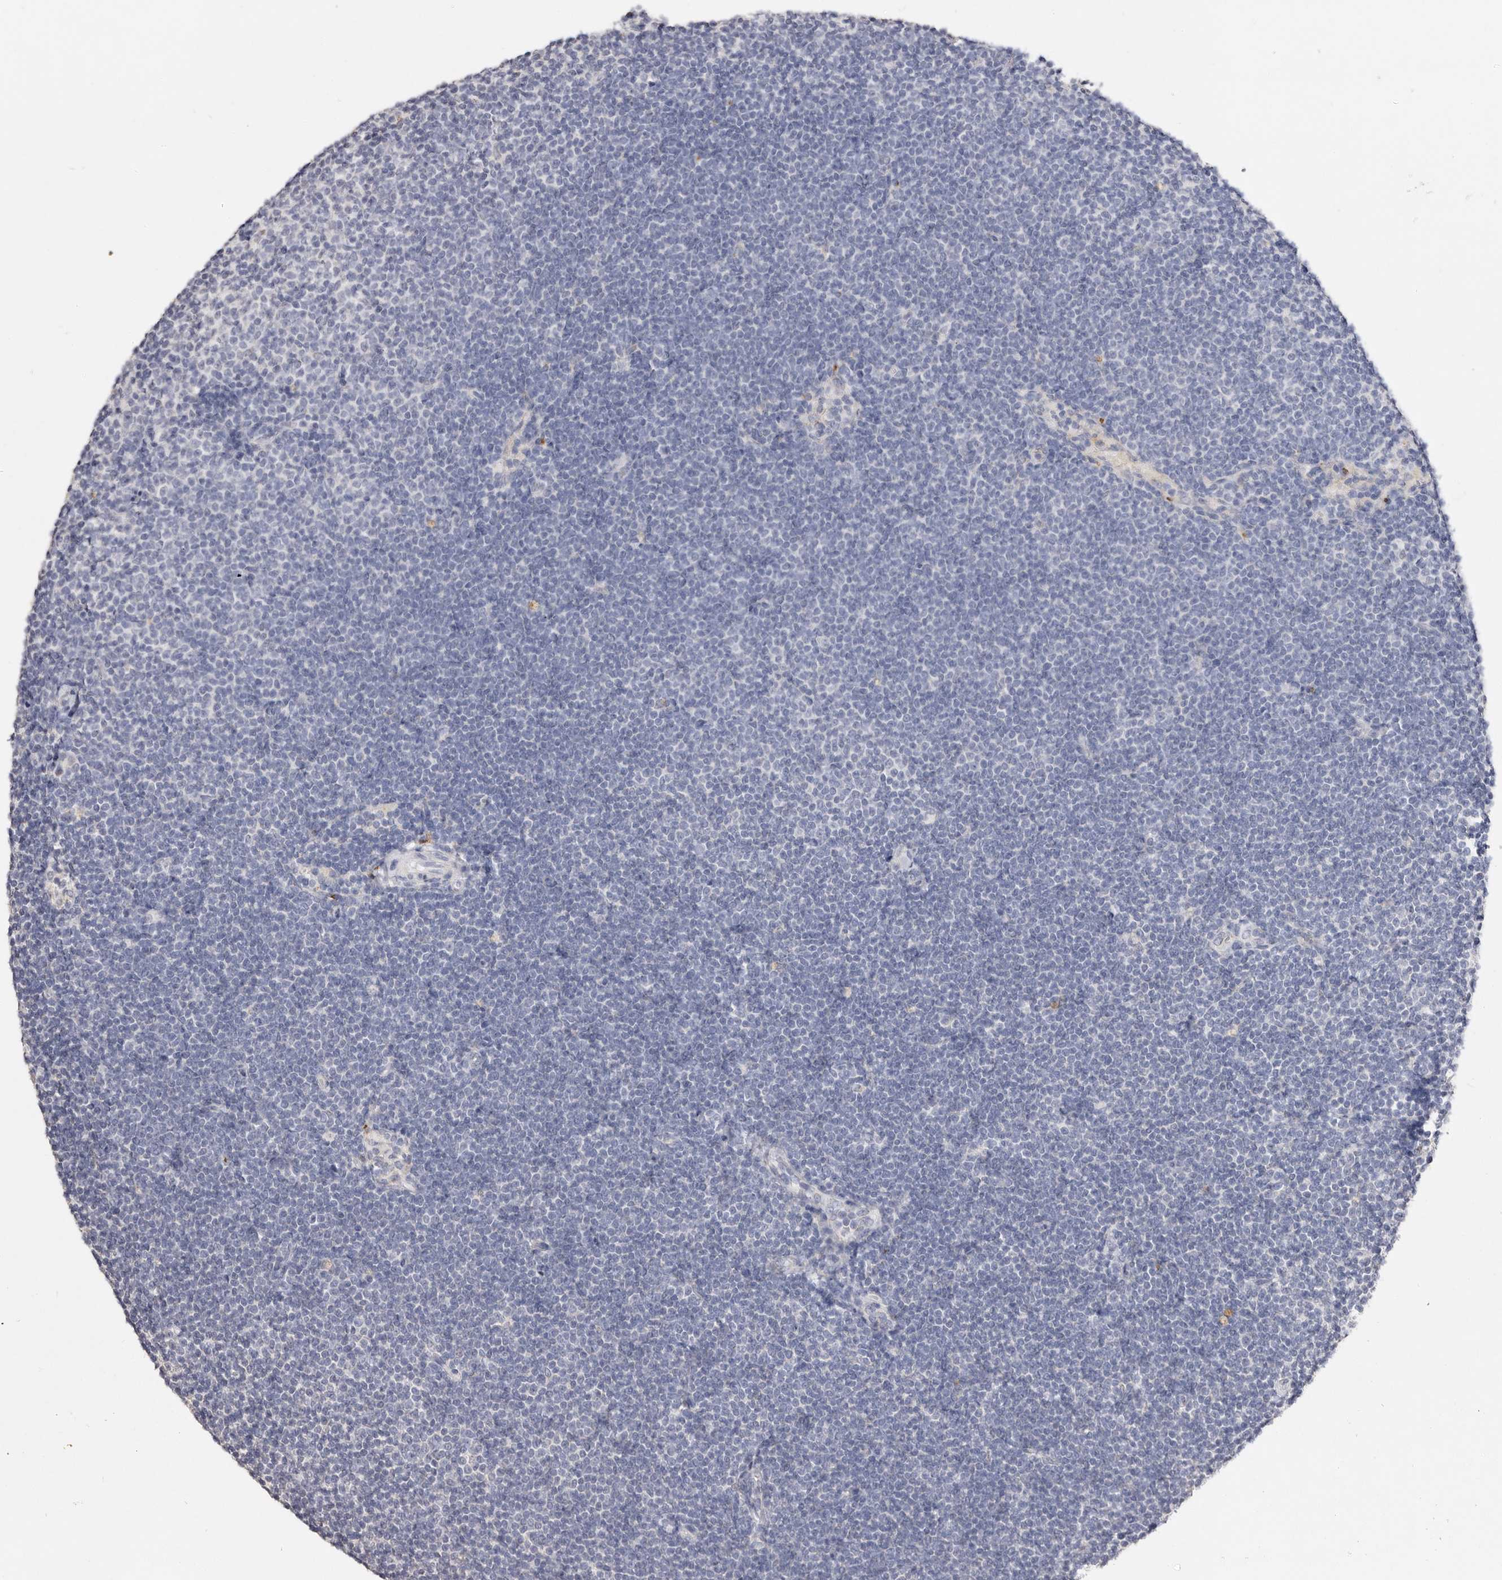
{"staining": {"intensity": "negative", "quantity": "none", "location": "none"}, "tissue": "lymphoma", "cell_type": "Tumor cells", "image_type": "cancer", "snomed": [{"axis": "morphology", "description": "Malignant lymphoma, non-Hodgkin's type, Low grade"}, {"axis": "topography", "description": "Lymph node"}], "caption": "Immunohistochemical staining of lymphoma demonstrates no significant expression in tumor cells.", "gene": "LGALS7B", "patient": {"sex": "female", "age": 53}}